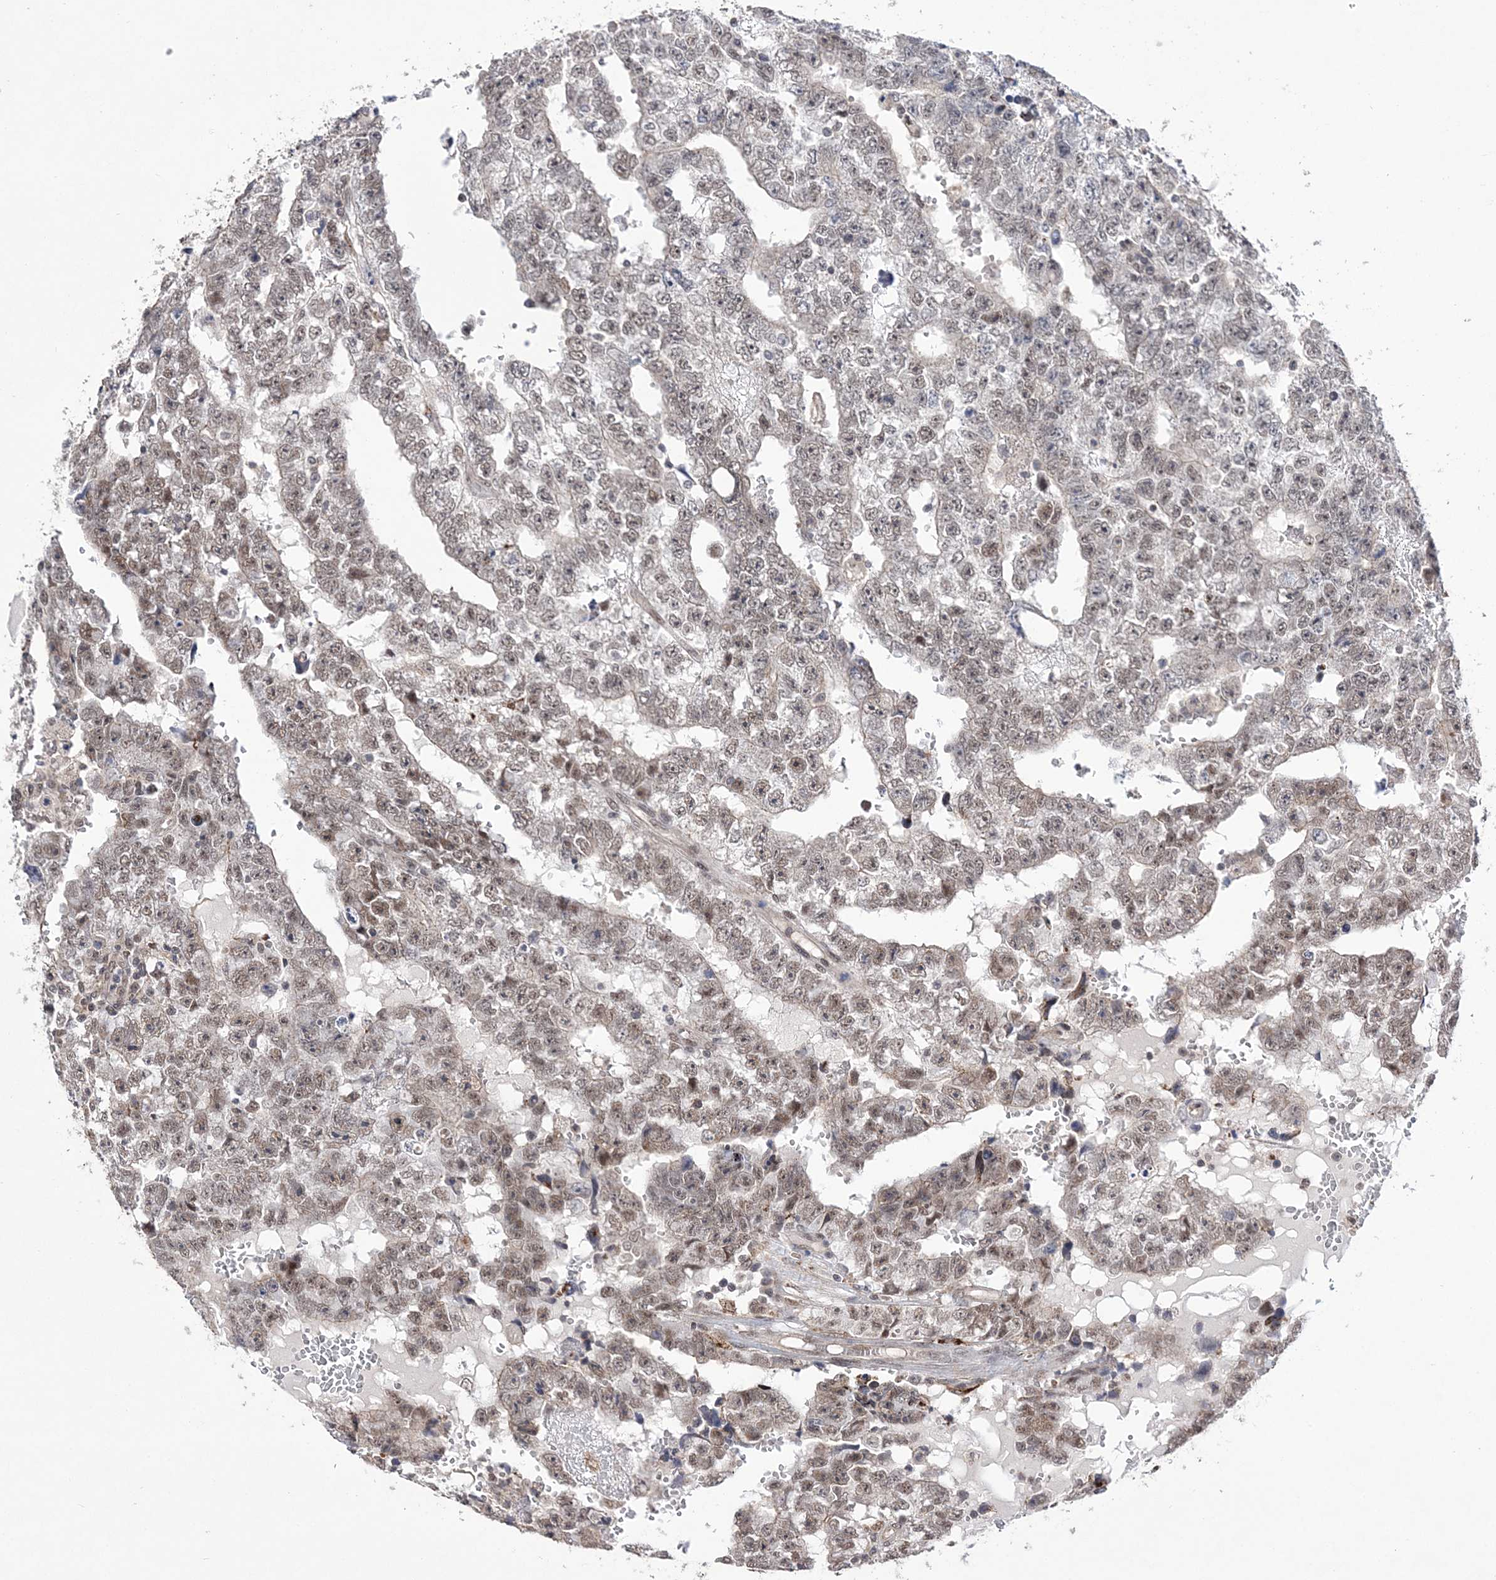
{"staining": {"intensity": "weak", "quantity": ">75%", "location": "nuclear"}, "tissue": "testis cancer", "cell_type": "Tumor cells", "image_type": "cancer", "snomed": [{"axis": "morphology", "description": "Carcinoma, Embryonal, NOS"}, {"axis": "topography", "description": "Testis"}], "caption": "Testis embryonal carcinoma tissue demonstrates weak nuclear positivity in about >75% of tumor cells", "gene": "BOD1L1", "patient": {"sex": "male", "age": 25}}